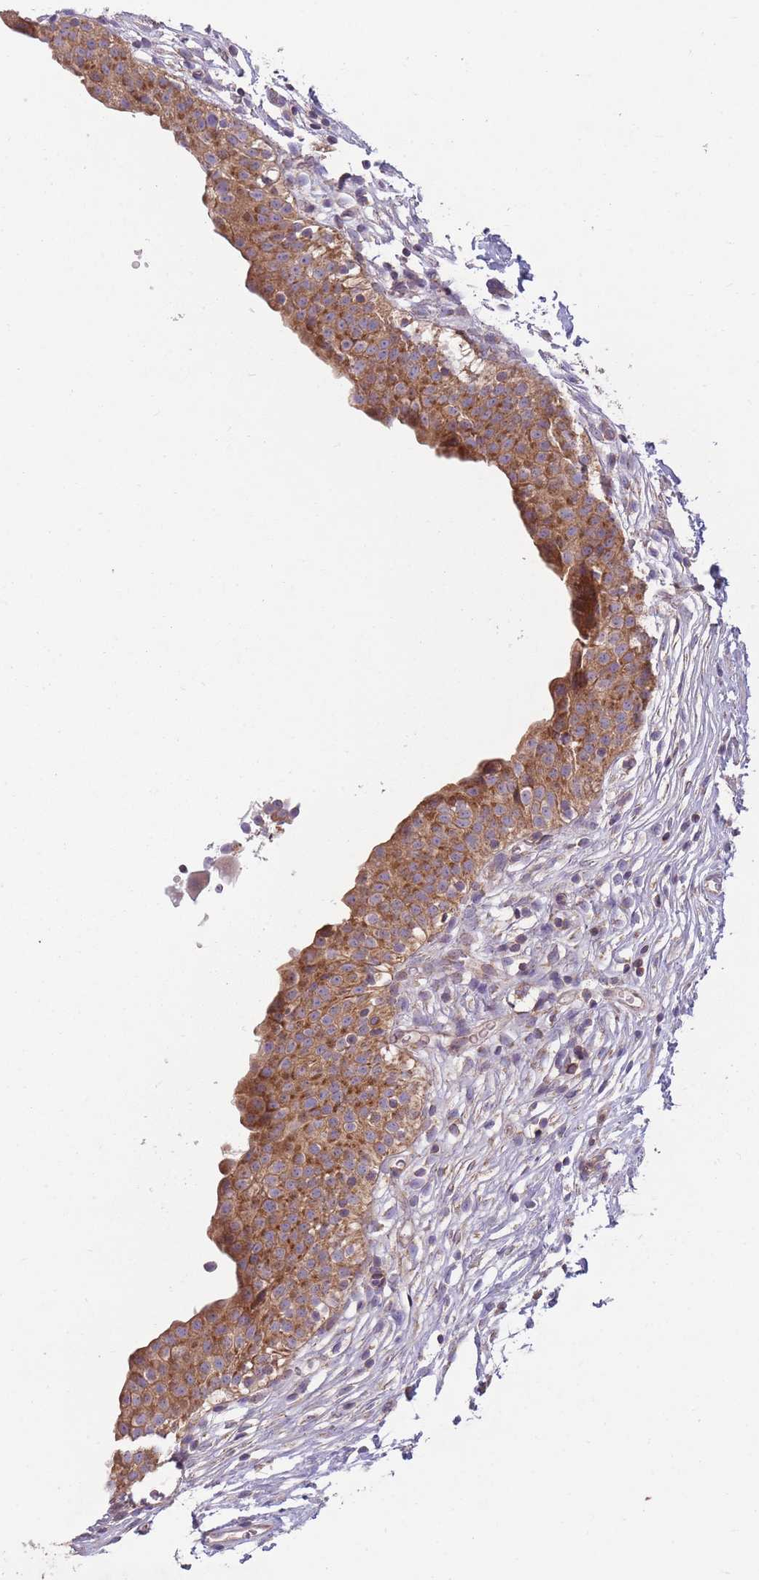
{"staining": {"intensity": "strong", "quantity": ">75%", "location": "cytoplasmic/membranous"}, "tissue": "urinary bladder", "cell_type": "Urothelial cells", "image_type": "normal", "snomed": [{"axis": "morphology", "description": "Normal tissue, NOS"}, {"axis": "topography", "description": "Urinary bladder"}, {"axis": "topography", "description": "Peripheral nerve tissue"}], "caption": "A high amount of strong cytoplasmic/membranous expression is appreciated in approximately >75% of urothelial cells in benign urinary bladder. The staining was performed using DAB (3,3'-diaminobenzidine), with brown indicating positive protein expression. Nuclei are stained blue with hematoxylin.", "gene": "ENSG00000255639", "patient": {"sex": "male", "age": 55}}